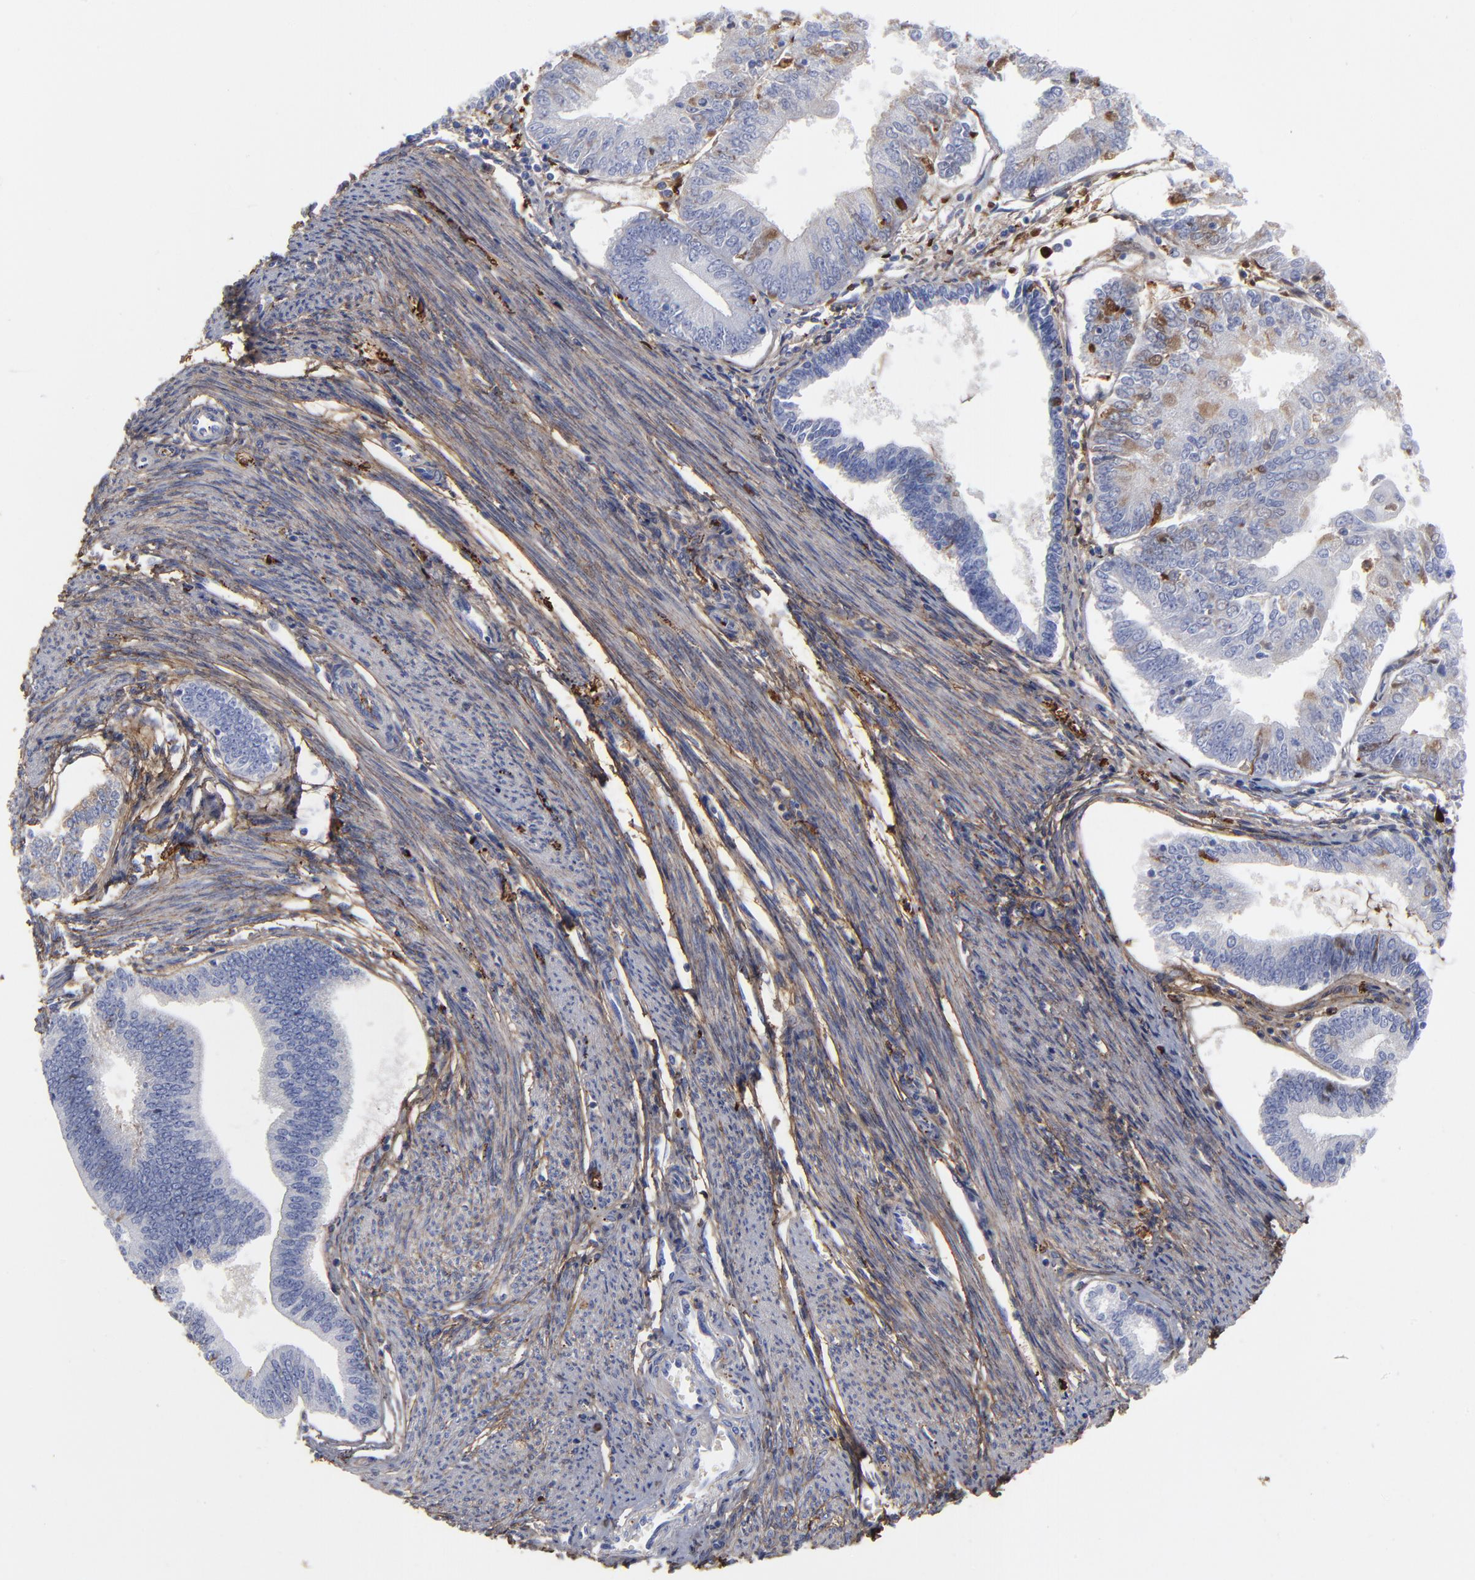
{"staining": {"intensity": "weak", "quantity": "<25%", "location": "cytoplasmic/membranous"}, "tissue": "endometrial cancer", "cell_type": "Tumor cells", "image_type": "cancer", "snomed": [{"axis": "morphology", "description": "Adenocarcinoma, NOS"}, {"axis": "topography", "description": "Endometrium"}], "caption": "The image demonstrates no staining of tumor cells in endometrial adenocarcinoma.", "gene": "DCN", "patient": {"sex": "female", "age": 79}}